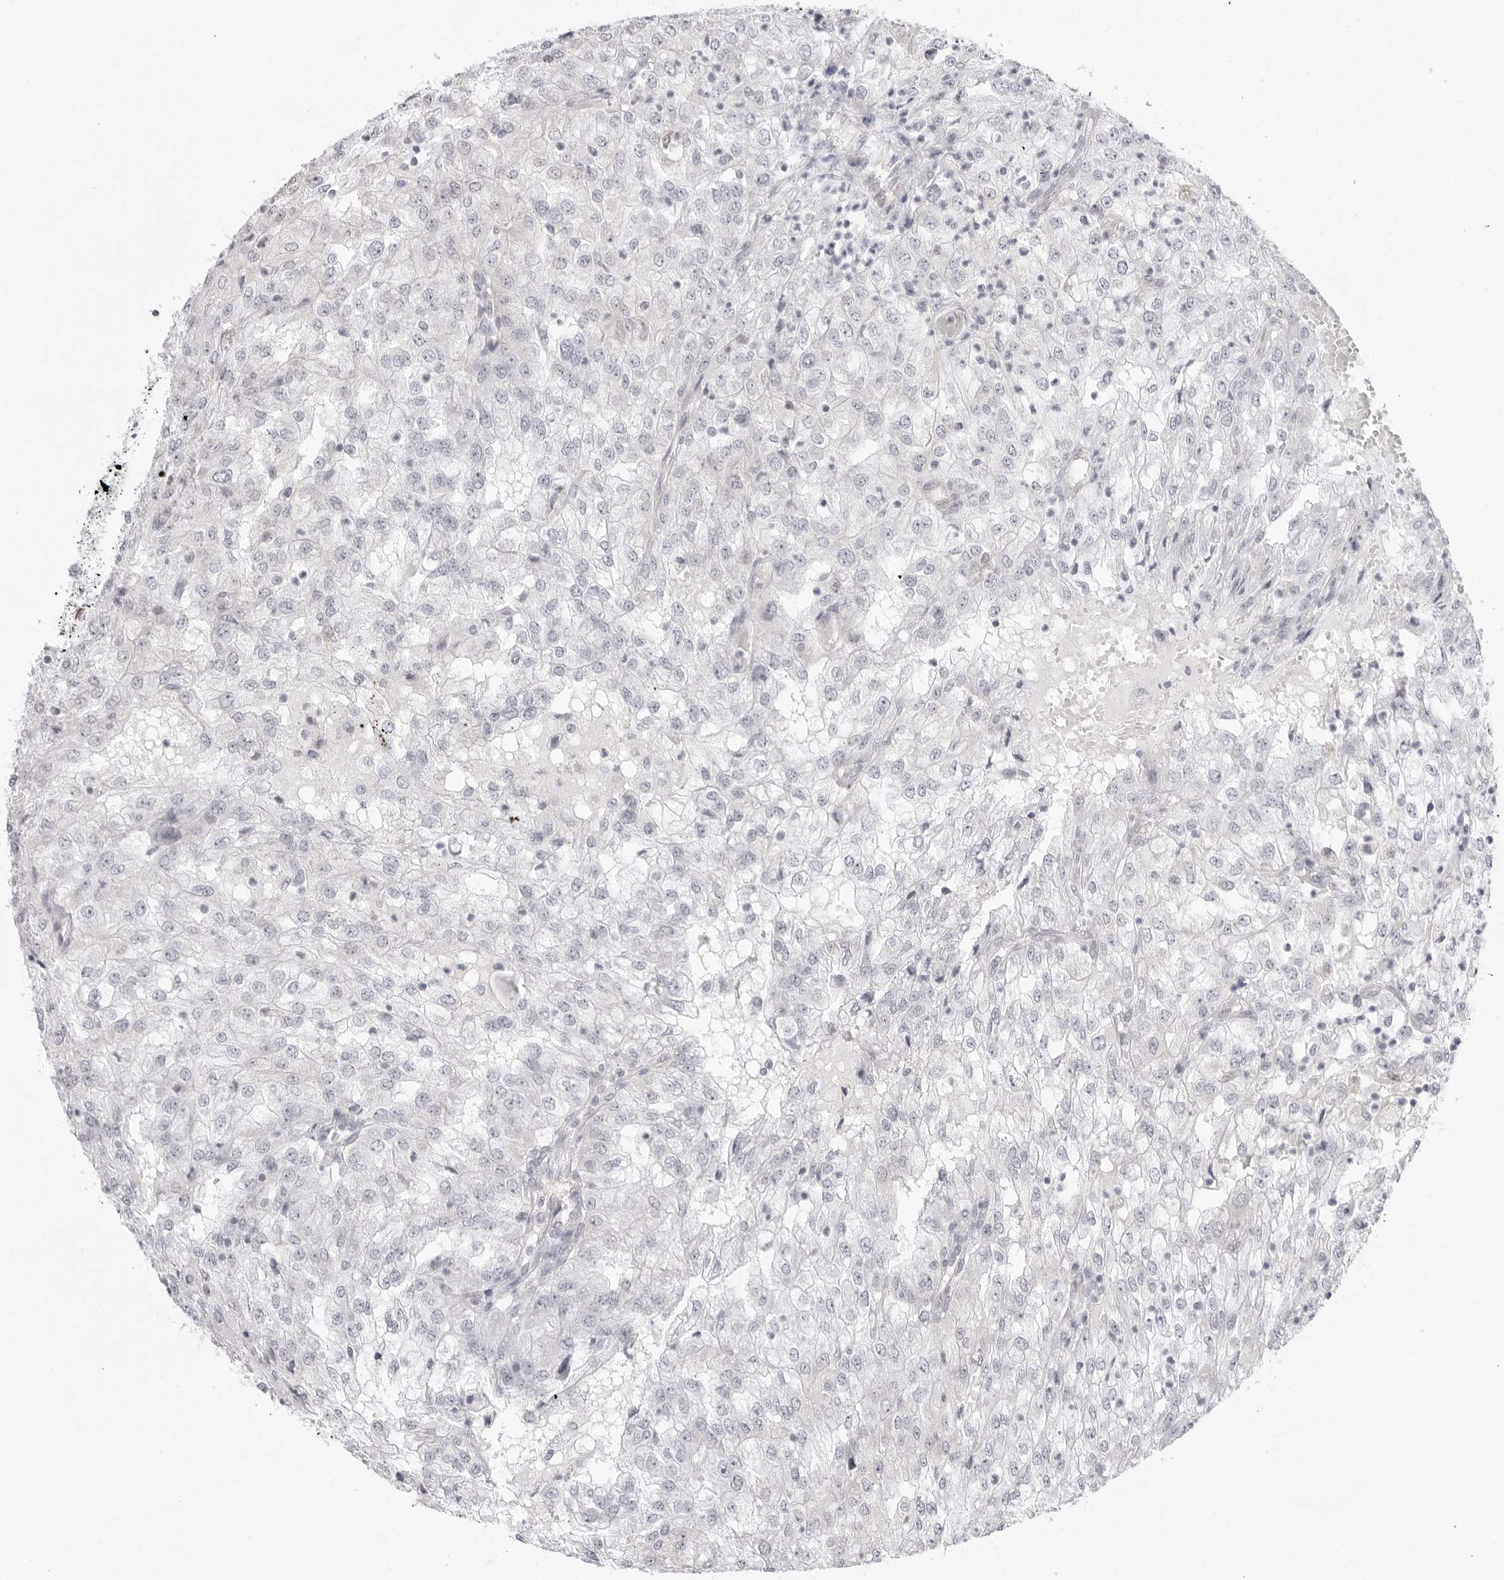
{"staining": {"intensity": "negative", "quantity": "none", "location": "none"}, "tissue": "renal cancer", "cell_type": "Tumor cells", "image_type": "cancer", "snomed": [{"axis": "morphology", "description": "Adenocarcinoma, NOS"}, {"axis": "topography", "description": "Kidney"}], "caption": "Tumor cells are negative for protein expression in human renal adenocarcinoma. (DAB (3,3'-diaminobenzidine) IHC with hematoxylin counter stain).", "gene": "FDPS", "patient": {"sex": "female", "age": 54}}